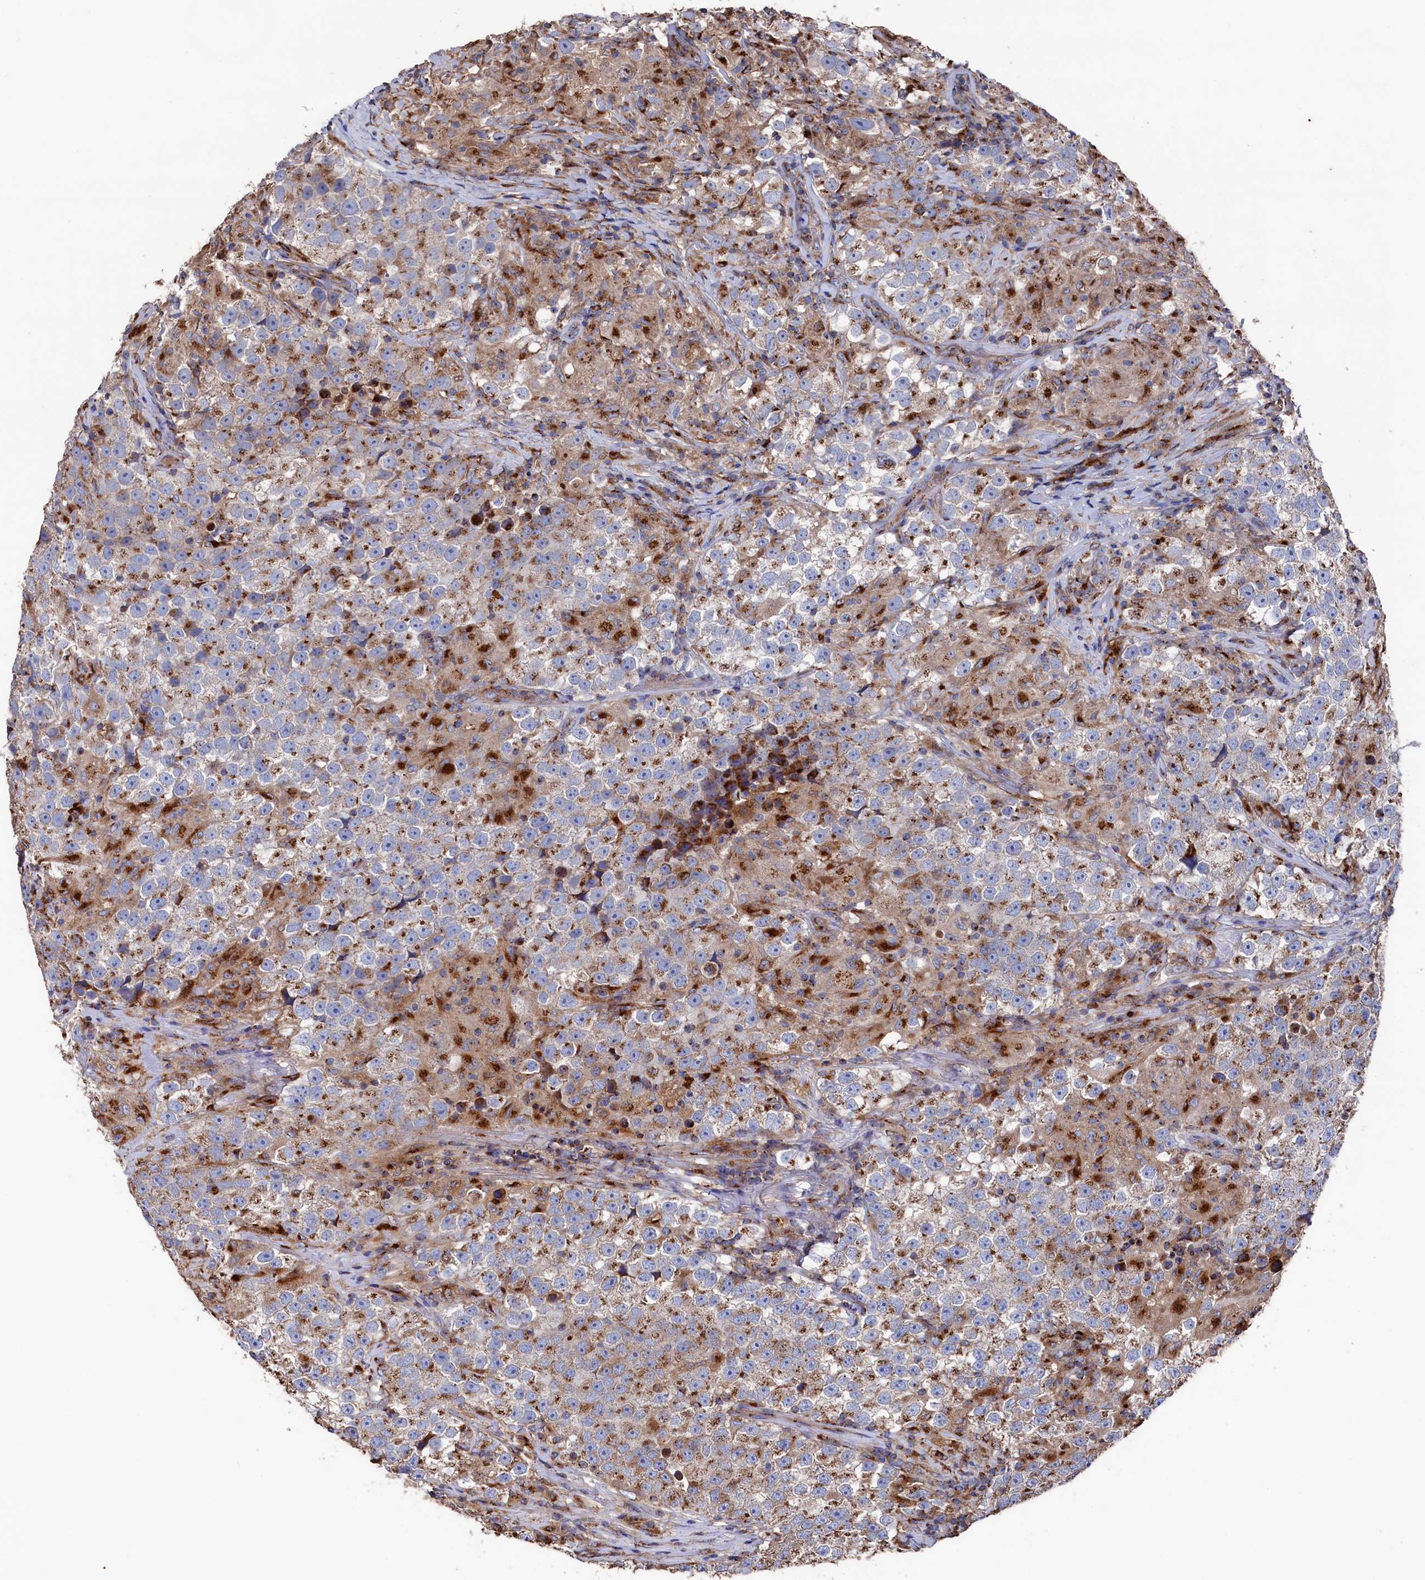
{"staining": {"intensity": "moderate", "quantity": ">75%", "location": "cytoplasmic/membranous"}, "tissue": "testis cancer", "cell_type": "Tumor cells", "image_type": "cancer", "snomed": [{"axis": "morphology", "description": "Seminoma, NOS"}, {"axis": "topography", "description": "Testis"}], "caption": "Immunohistochemical staining of testis cancer demonstrates medium levels of moderate cytoplasmic/membranous positivity in about >75% of tumor cells. Immunohistochemistry stains the protein of interest in brown and the nuclei are stained blue.", "gene": "PRRC1", "patient": {"sex": "male", "age": 46}}